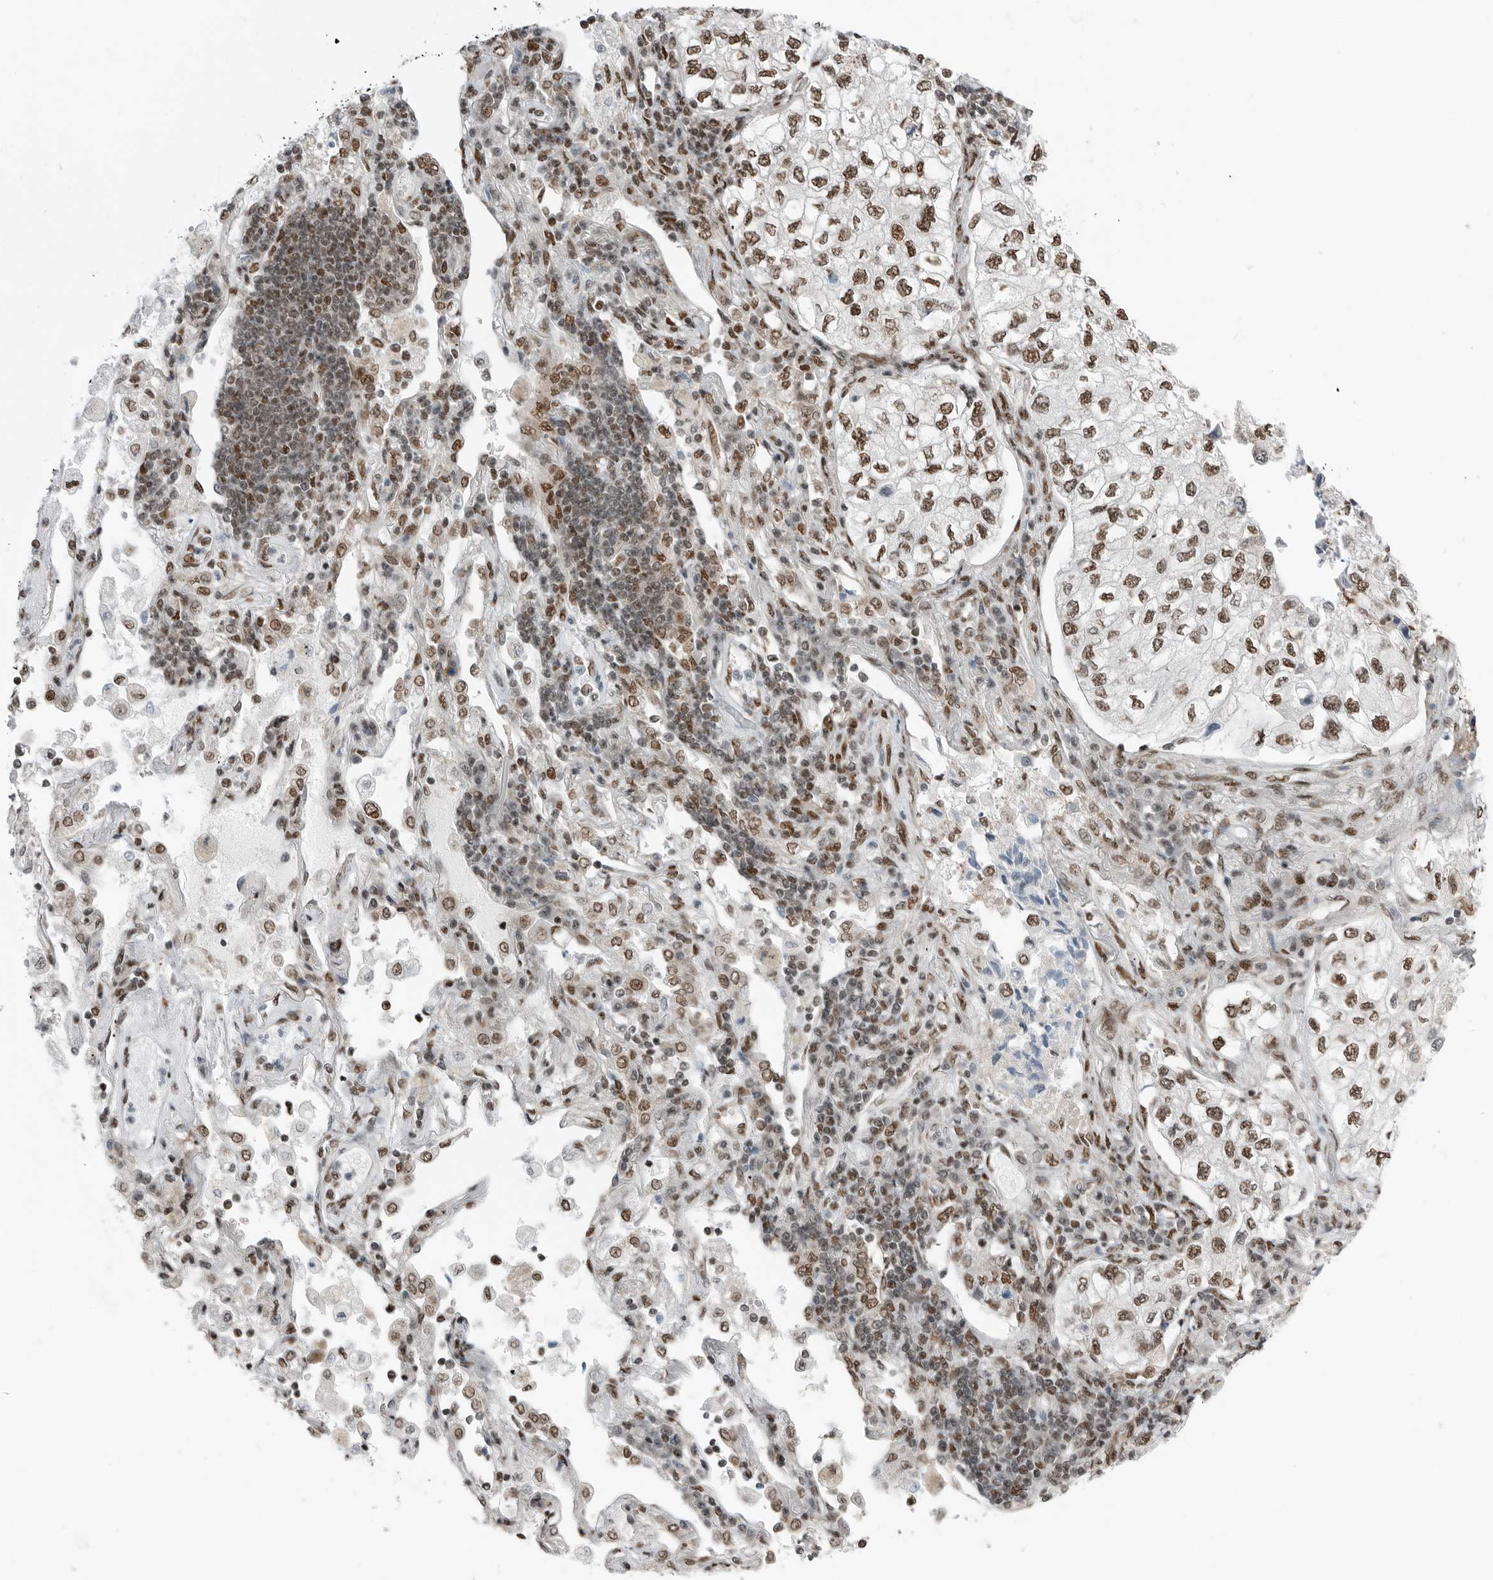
{"staining": {"intensity": "moderate", "quantity": ">75%", "location": "nuclear"}, "tissue": "lung cancer", "cell_type": "Tumor cells", "image_type": "cancer", "snomed": [{"axis": "morphology", "description": "Adenocarcinoma, NOS"}, {"axis": "topography", "description": "Lung"}], "caption": "Moderate nuclear positivity is identified in about >75% of tumor cells in lung cancer.", "gene": "BLZF1", "patient": {"sex": "male", "age": 63}}